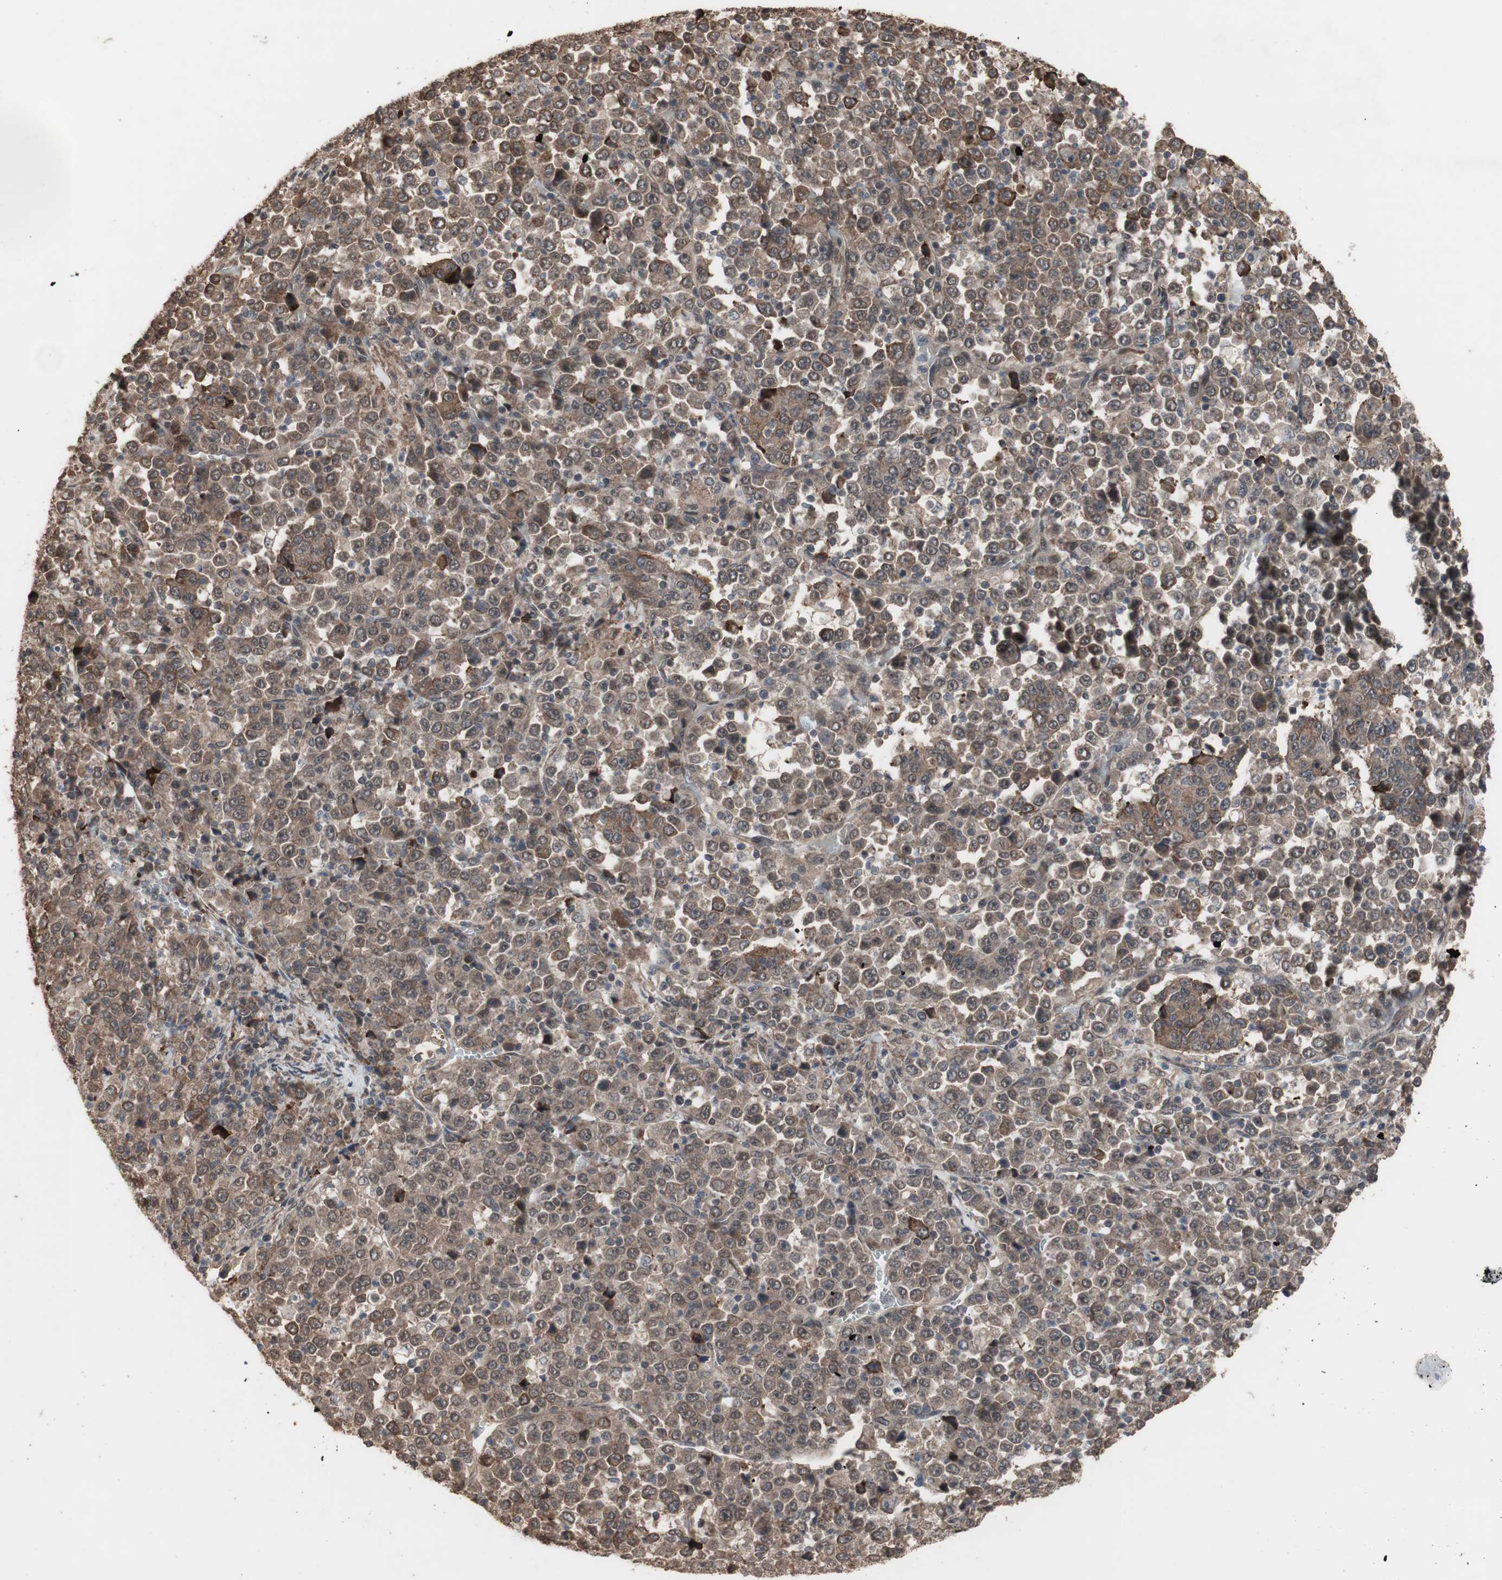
{"staining": {"intensity": "moderate", "quantity": ">75%", "location": "cytoplasmic/membranous"}, "tissue": "stomach cancer", "cell_type": "Tumor cells", "image_type": "cancer", "snomed": [{"axis": "morphology", "description": "Normal tissue, NOS"}, {"axis": "morphology", "description": "Adenocarcinoma, NOS"}, {"axis": "topography", "description": "Stomach, upper"}, {"axis": "topography", "description": "Stomach"}], "caption": "Immunohistochemical staining of adenocarcinoma (stomach) exhibits moderate cytoplasmic/membranous protein positivity in about >75% of tumor cells. (Brightfield microscopy of DAB IHC at high magnification).", "gene": "KANSL1", "patient": {"sex": "male", "age": 59}}